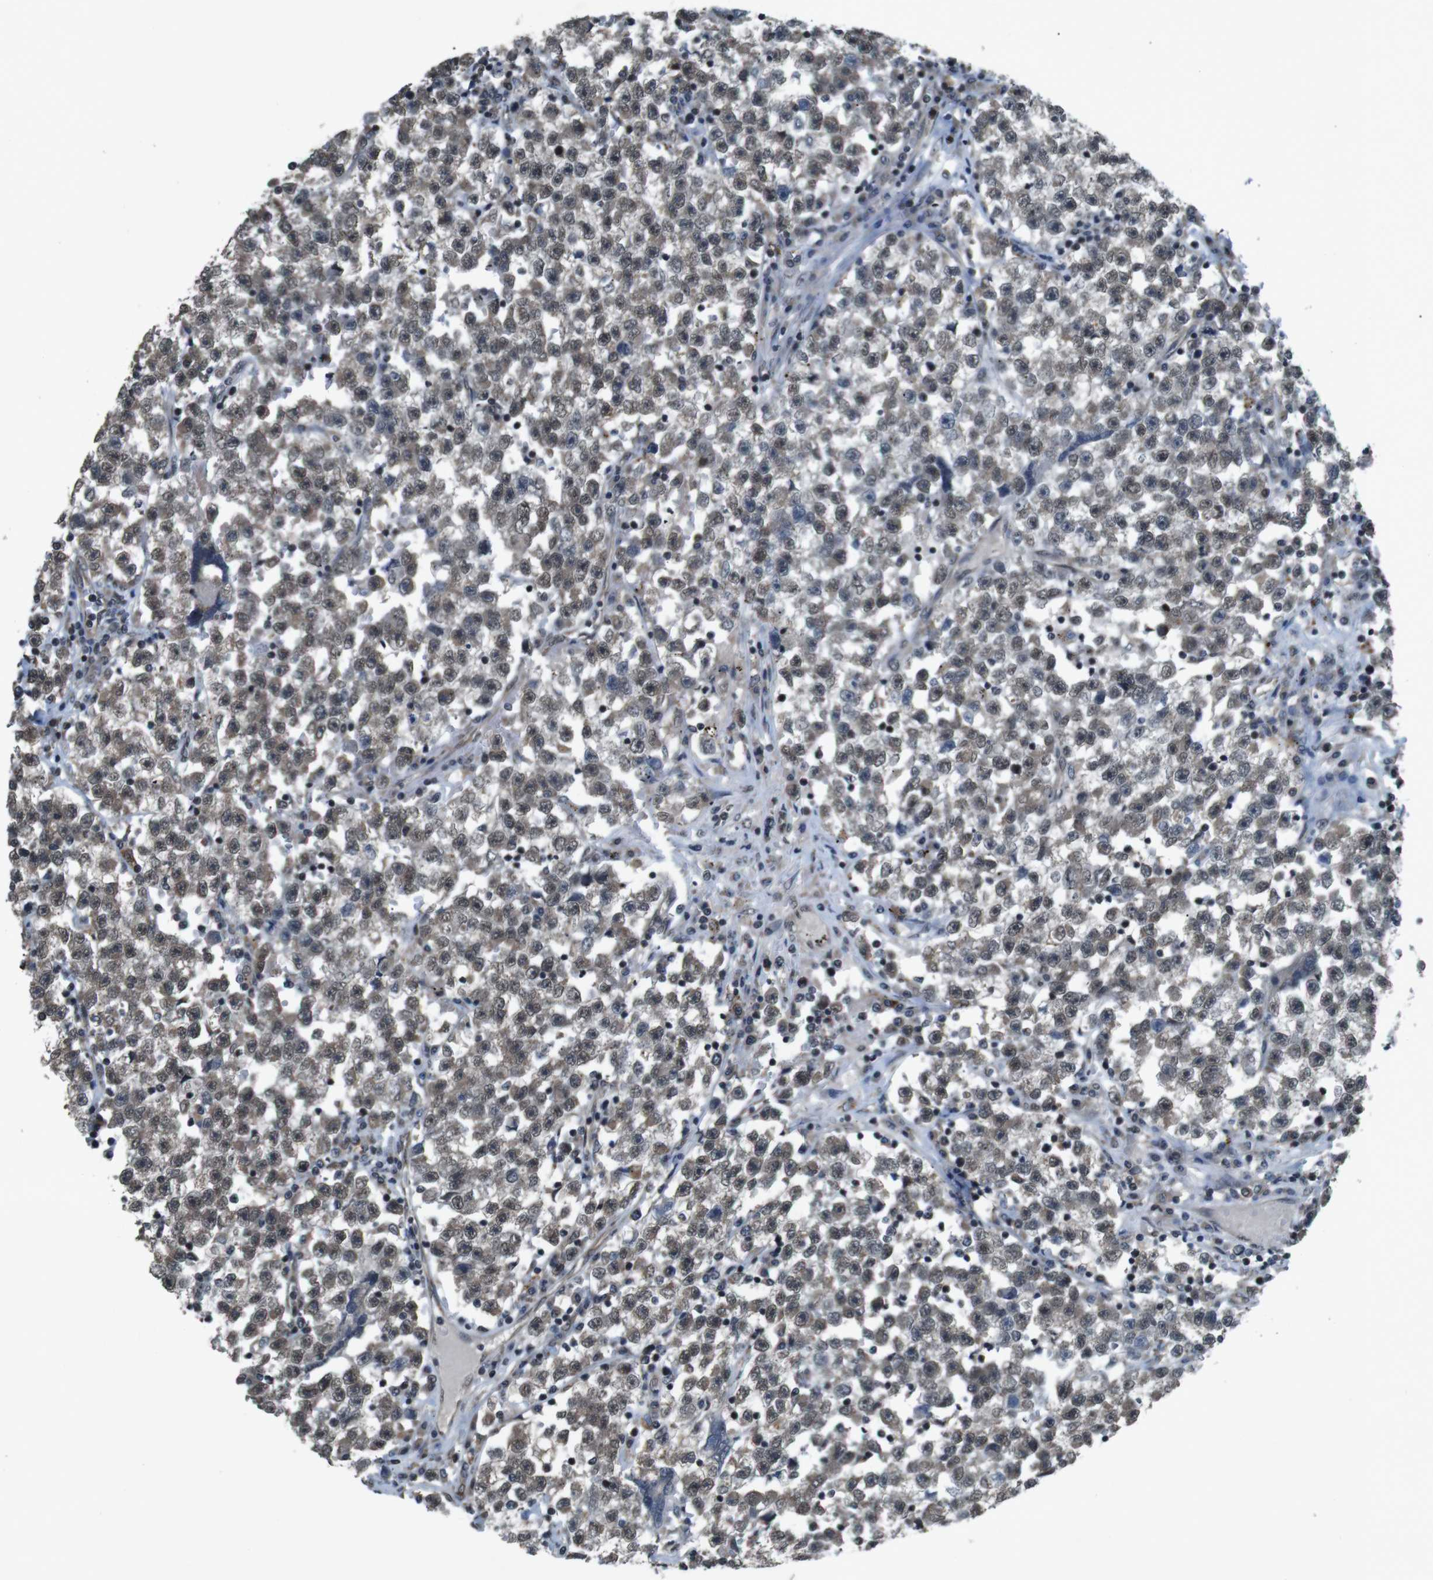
{"staining": {"intensity": "weak", "quantity": ">75%", "location": "cytoplasmic/membranous,nuclear"}, "tissue": "testis cancer", "cell_type": "Tumor cells", "image_type": "cancer", "snomed": [{"axis": "morphology", "description": "Seminoma, NOS"}, {"axis": "topography", "description": "Testis"}], "caption": "Protein staining displays weak cytoplasmic/membranous and nuclear expression in approximately >75% of tumor cells in testis cancer (seminoma).", "gene": "SOCS1", "patient": {"sex": "male", "age": 22}}